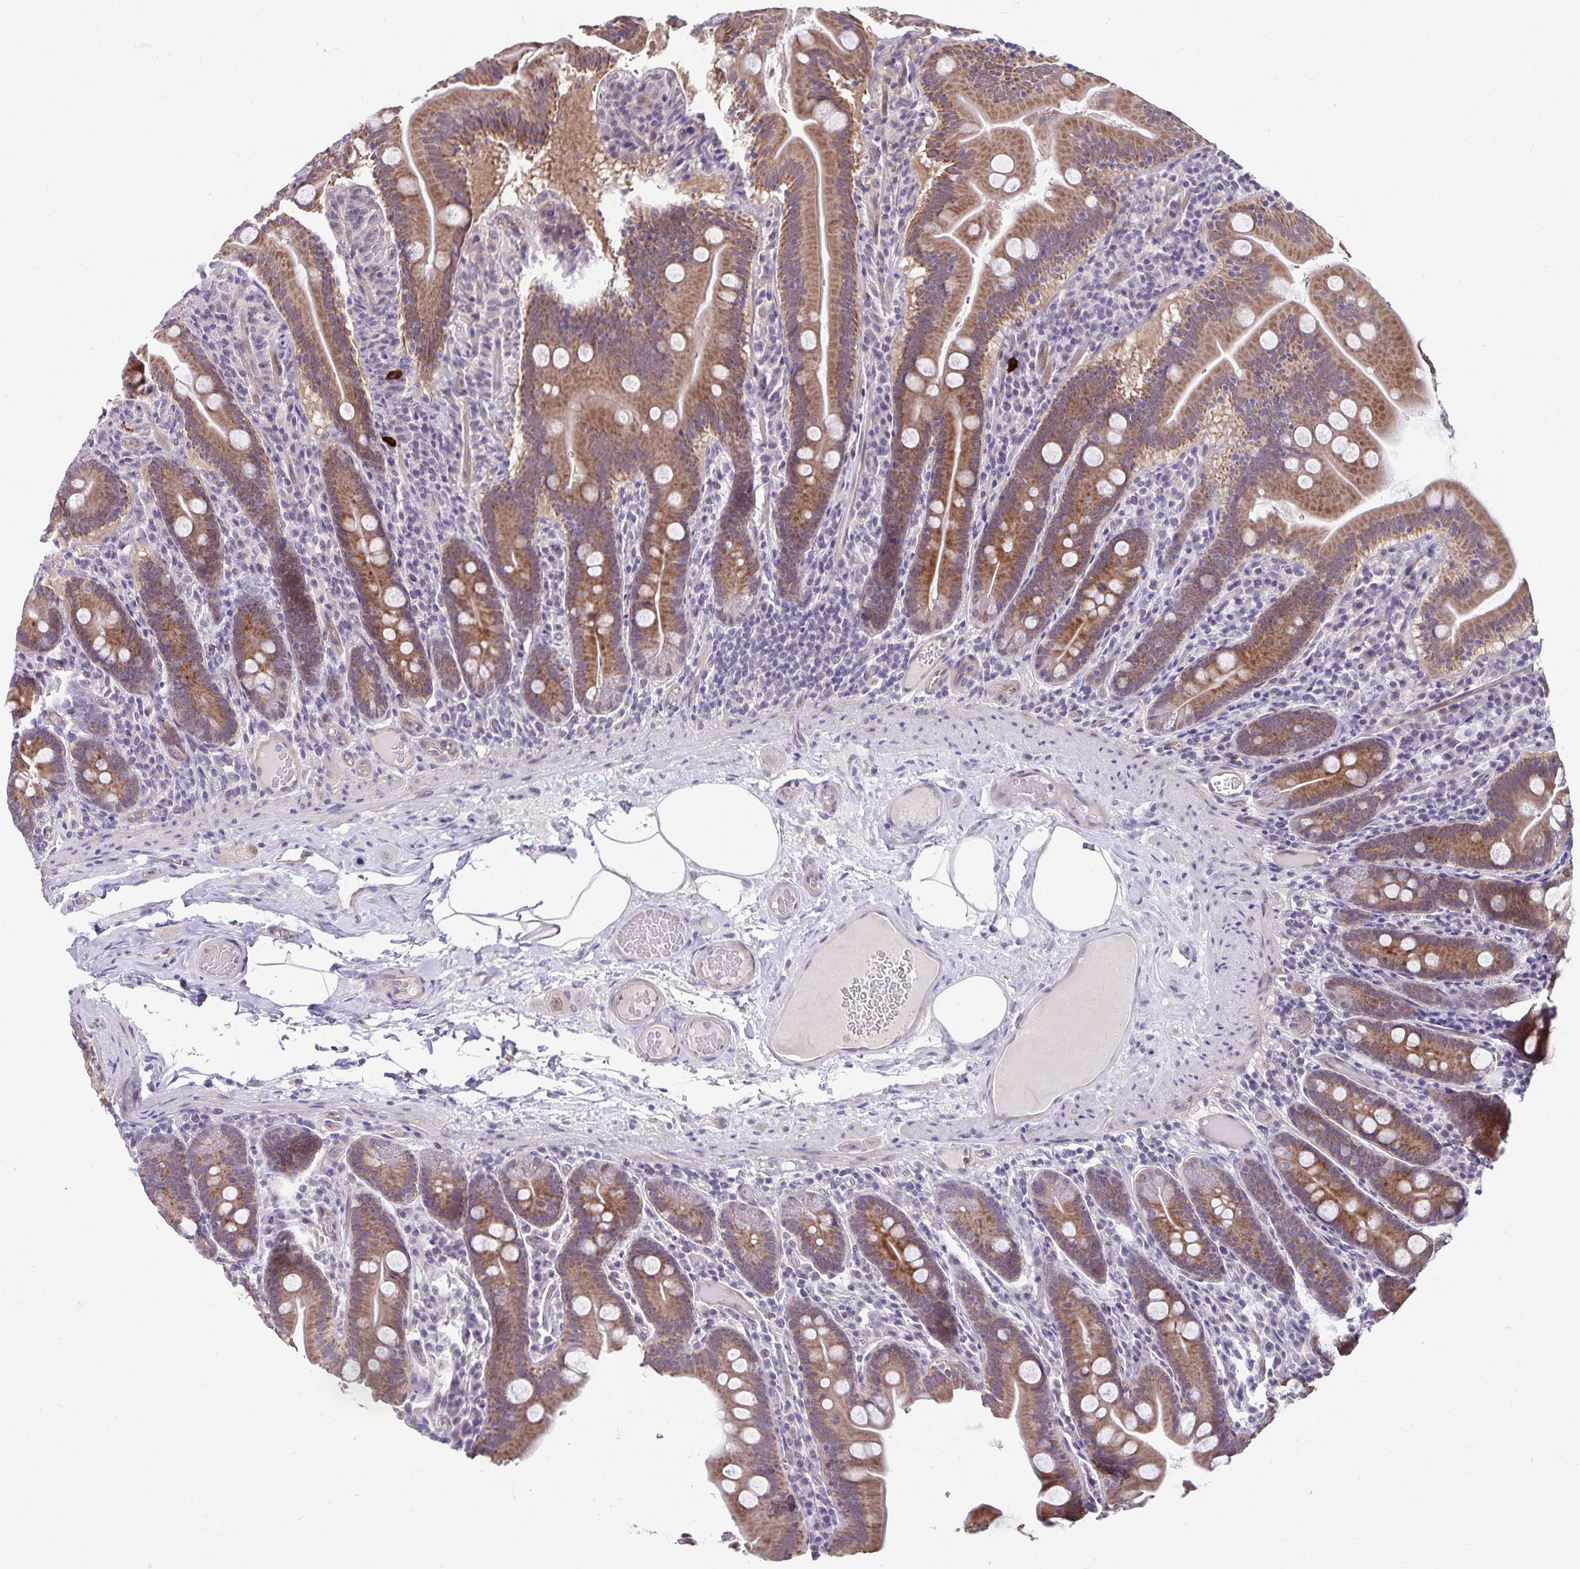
{"staining": {"intensity": "strong", "quantity": "25%-75%", "location": "cytoplasmic/membranous"}, "tissue": "small intestine", "cell_type": "Glandular cells", "image_type": "normal", "snomed": [{"axis": "morphology", "description": "Normal tissue, NOS"}, {"axis": "topography", "description": "Small intestine"}], "caption": "Protein expression analysis of normal small intestine reveals strong cytoplasmic/membranous positivity in about 25%-75% of glandular cells. (DAB = brown stain, brightfield microscopy at high magnification).", "gene": "CDKN2B", "patient": {"sex": "male", "age": 37}}